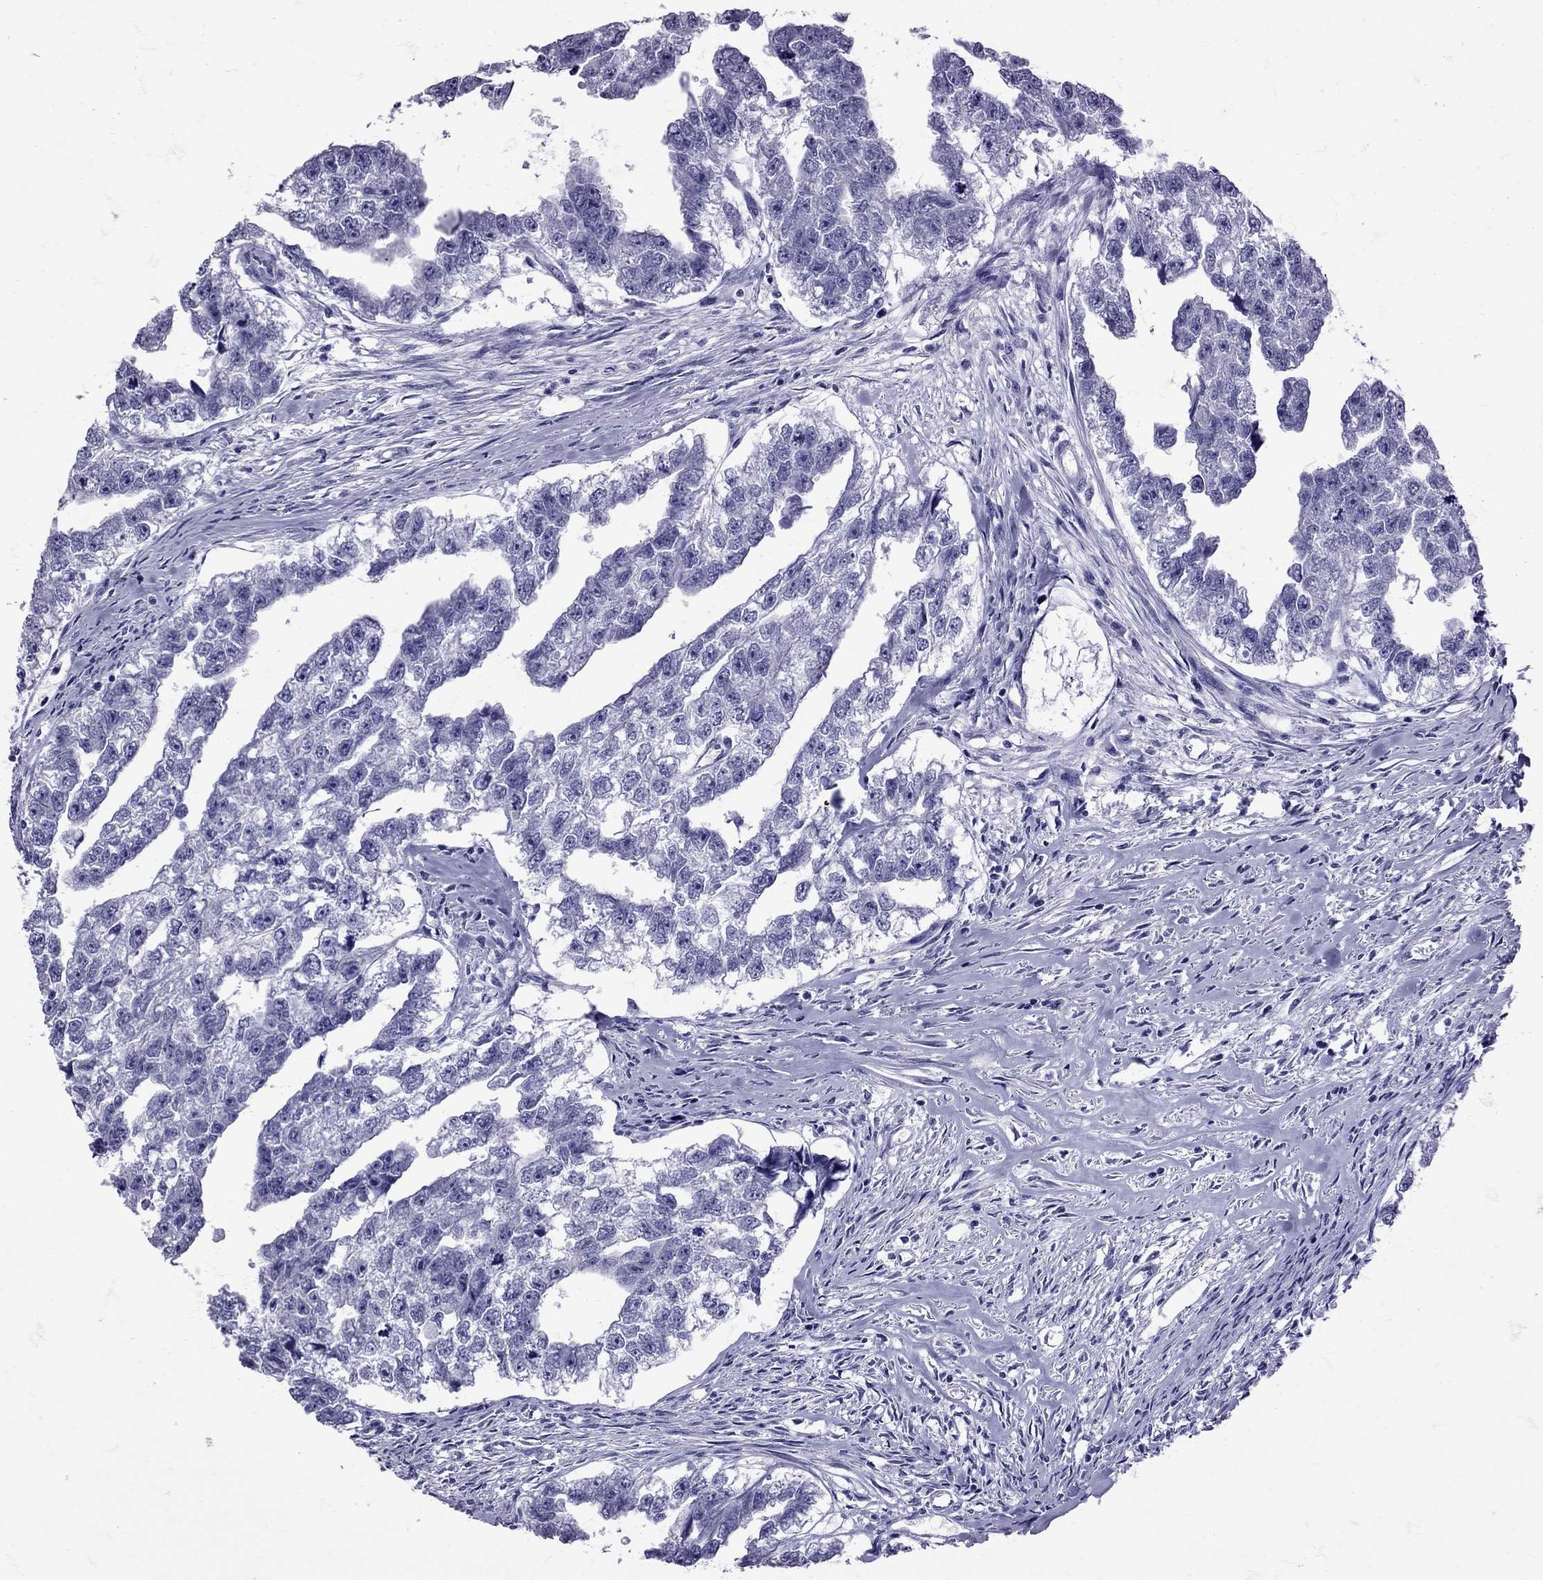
{"staining": {"intensity": "negative", "quantity": "none", "location": "none"}, "tissue": "testis cancer", "cell_type": "Tumor cells", "image_type": "cancer", "snomed": [{"axis": "morphology", "description": "Carcinoma, Embryonal, NOS"}, {"axis": "morphology", "description": "Teratoma, malignant, NOS"}, {"axis": "topography", "description": "Testis"}], "caption": "Immunohistochemistry (IHC) photomicrograph of human testis cancer stained for a protein (brown), which exhibits no expression in tumor cells. The staining is performed using DAB (3,3'-diaminobenzidine) brown chromogen with nuclei counter-stained in using hematoxylin.", "gene": "AVP", "patient": {"sex": "male", "age": 44}}